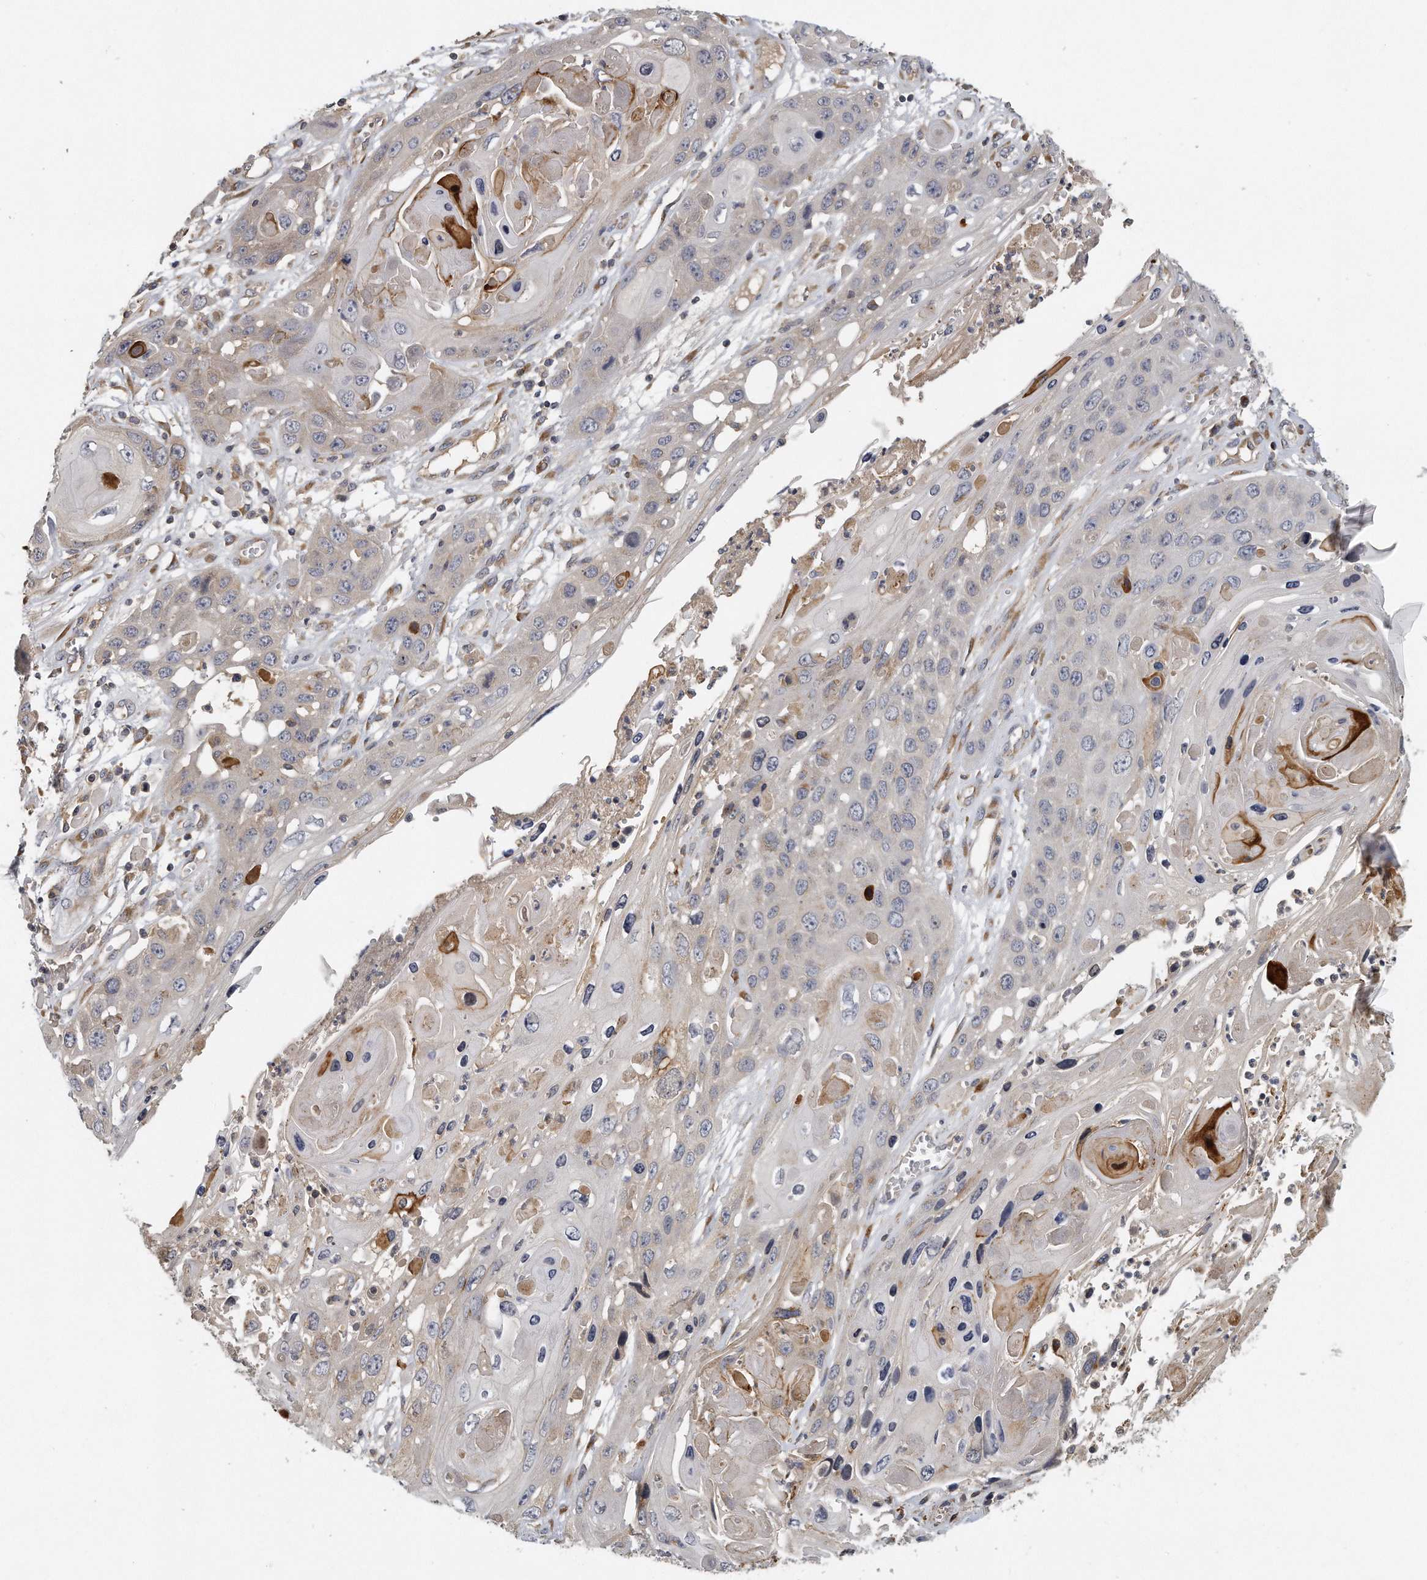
{"staining": {"intensity": "weak", "quantity": "<25%", "location": "cytoplasmic/membranous"}, "tissue": "skin cancer", "cell_type": "Tumor cells", "image_type": "cancer", "snomed": [{"axis": "morphology", "description": "Squamous cell carcinoma, NOS"}, {"axis": "topography", "description": "Skin"}], "caption": "The histopathology image reveals no significant staining in tumor cells of skin cancer.", "gene": "TRAPPC14", "patient": {"sex": "male", "age": 55}}